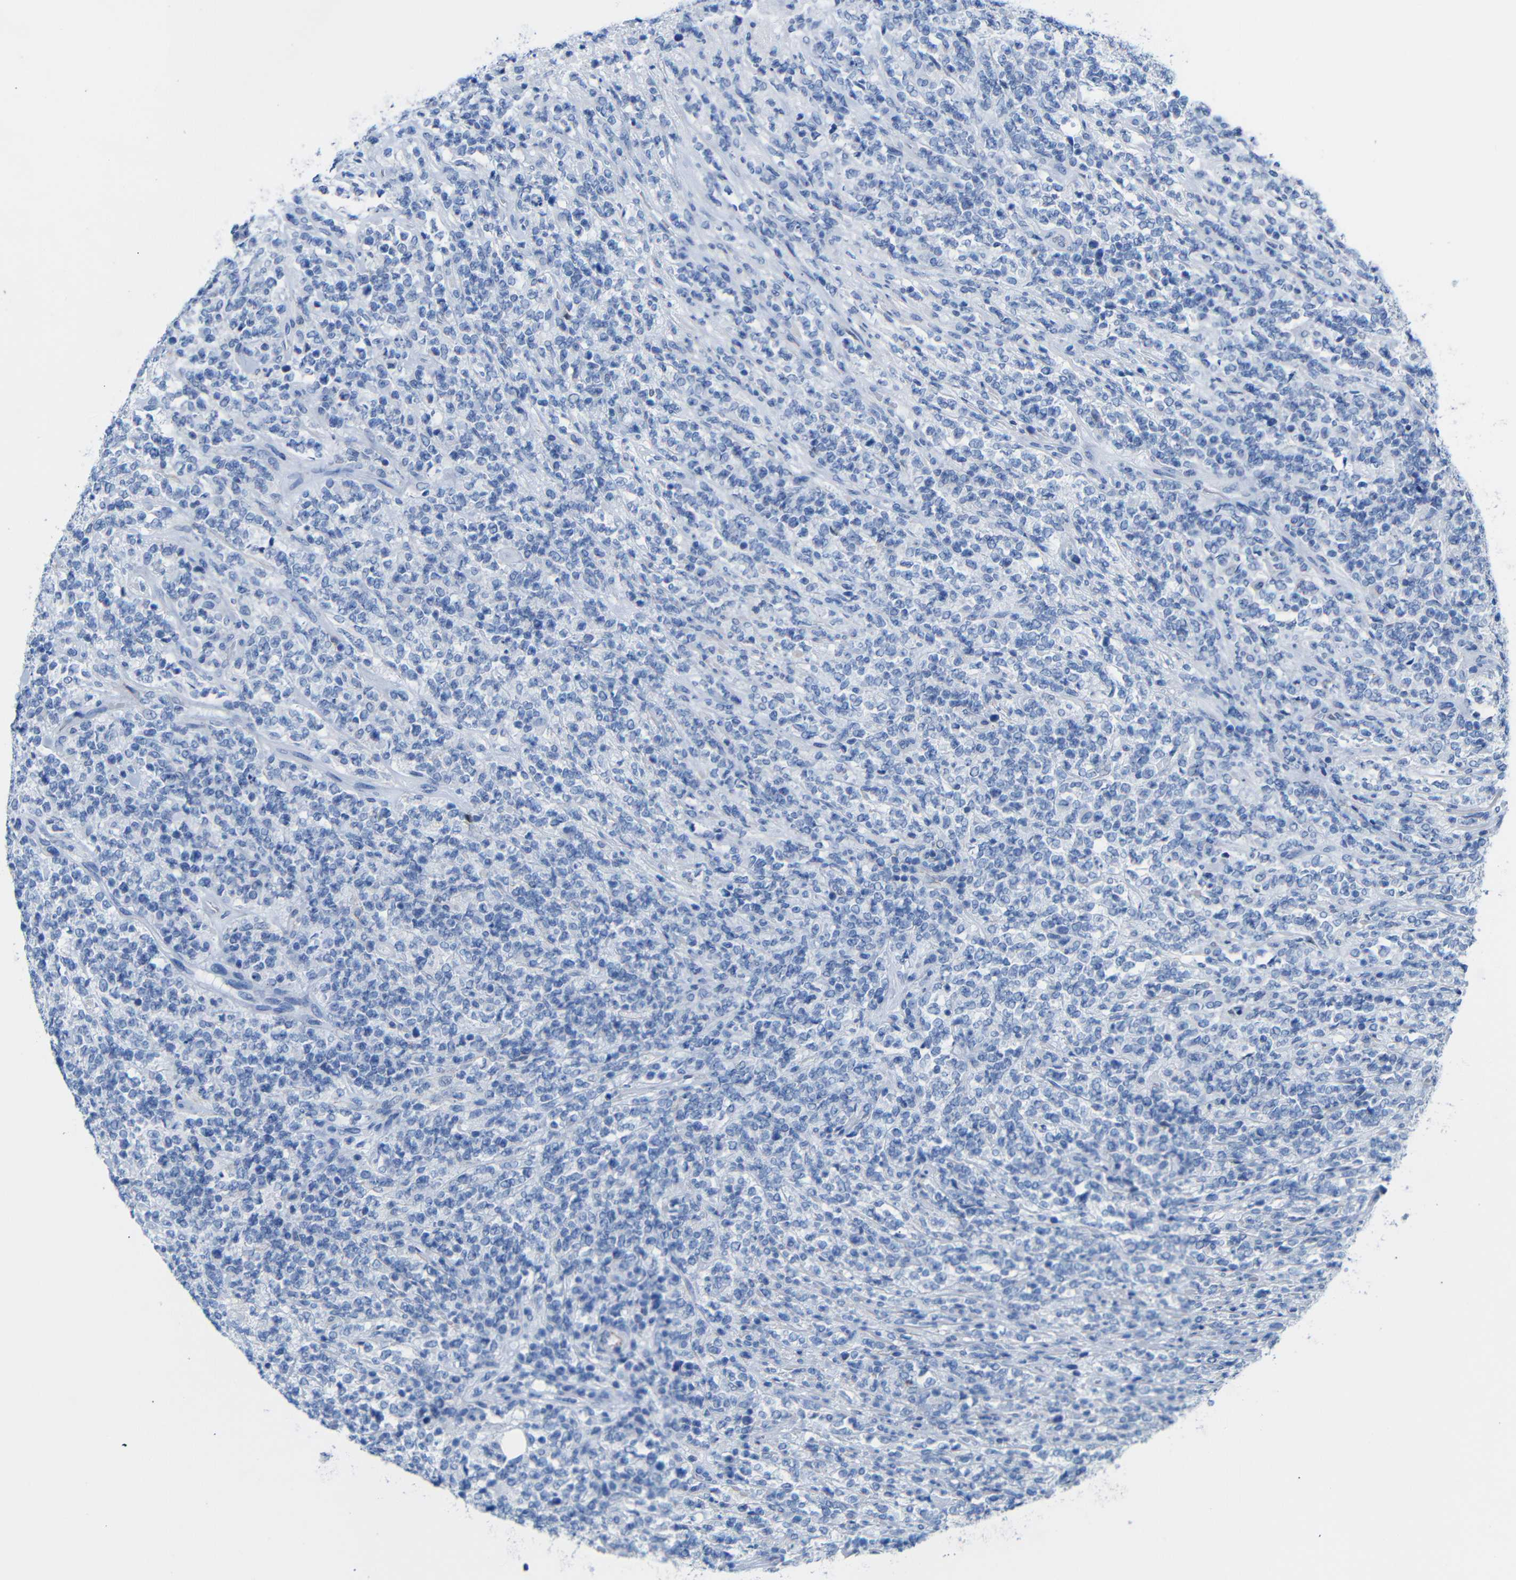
{"staining": {"intensity": "negative", "quantity": "none", "location": "none"}, "tissue": "lymphoma", "cell_type": "Tumor cells", "image_type": "cancer", "snomed": [{"axis": "morphology", "description": "Malignant lymphoma, non-Hodgkin's type, High grade"}, {"axis": "topography", "description": "Soft tissue"}], "caption": "A histopathology image of human malignant lymphoma, non-Hodgkin's type (high-grade) is negative for staining in tumor cells.", "gene": "CGNL1", "patient": {"sex": "male", "age": 18}}